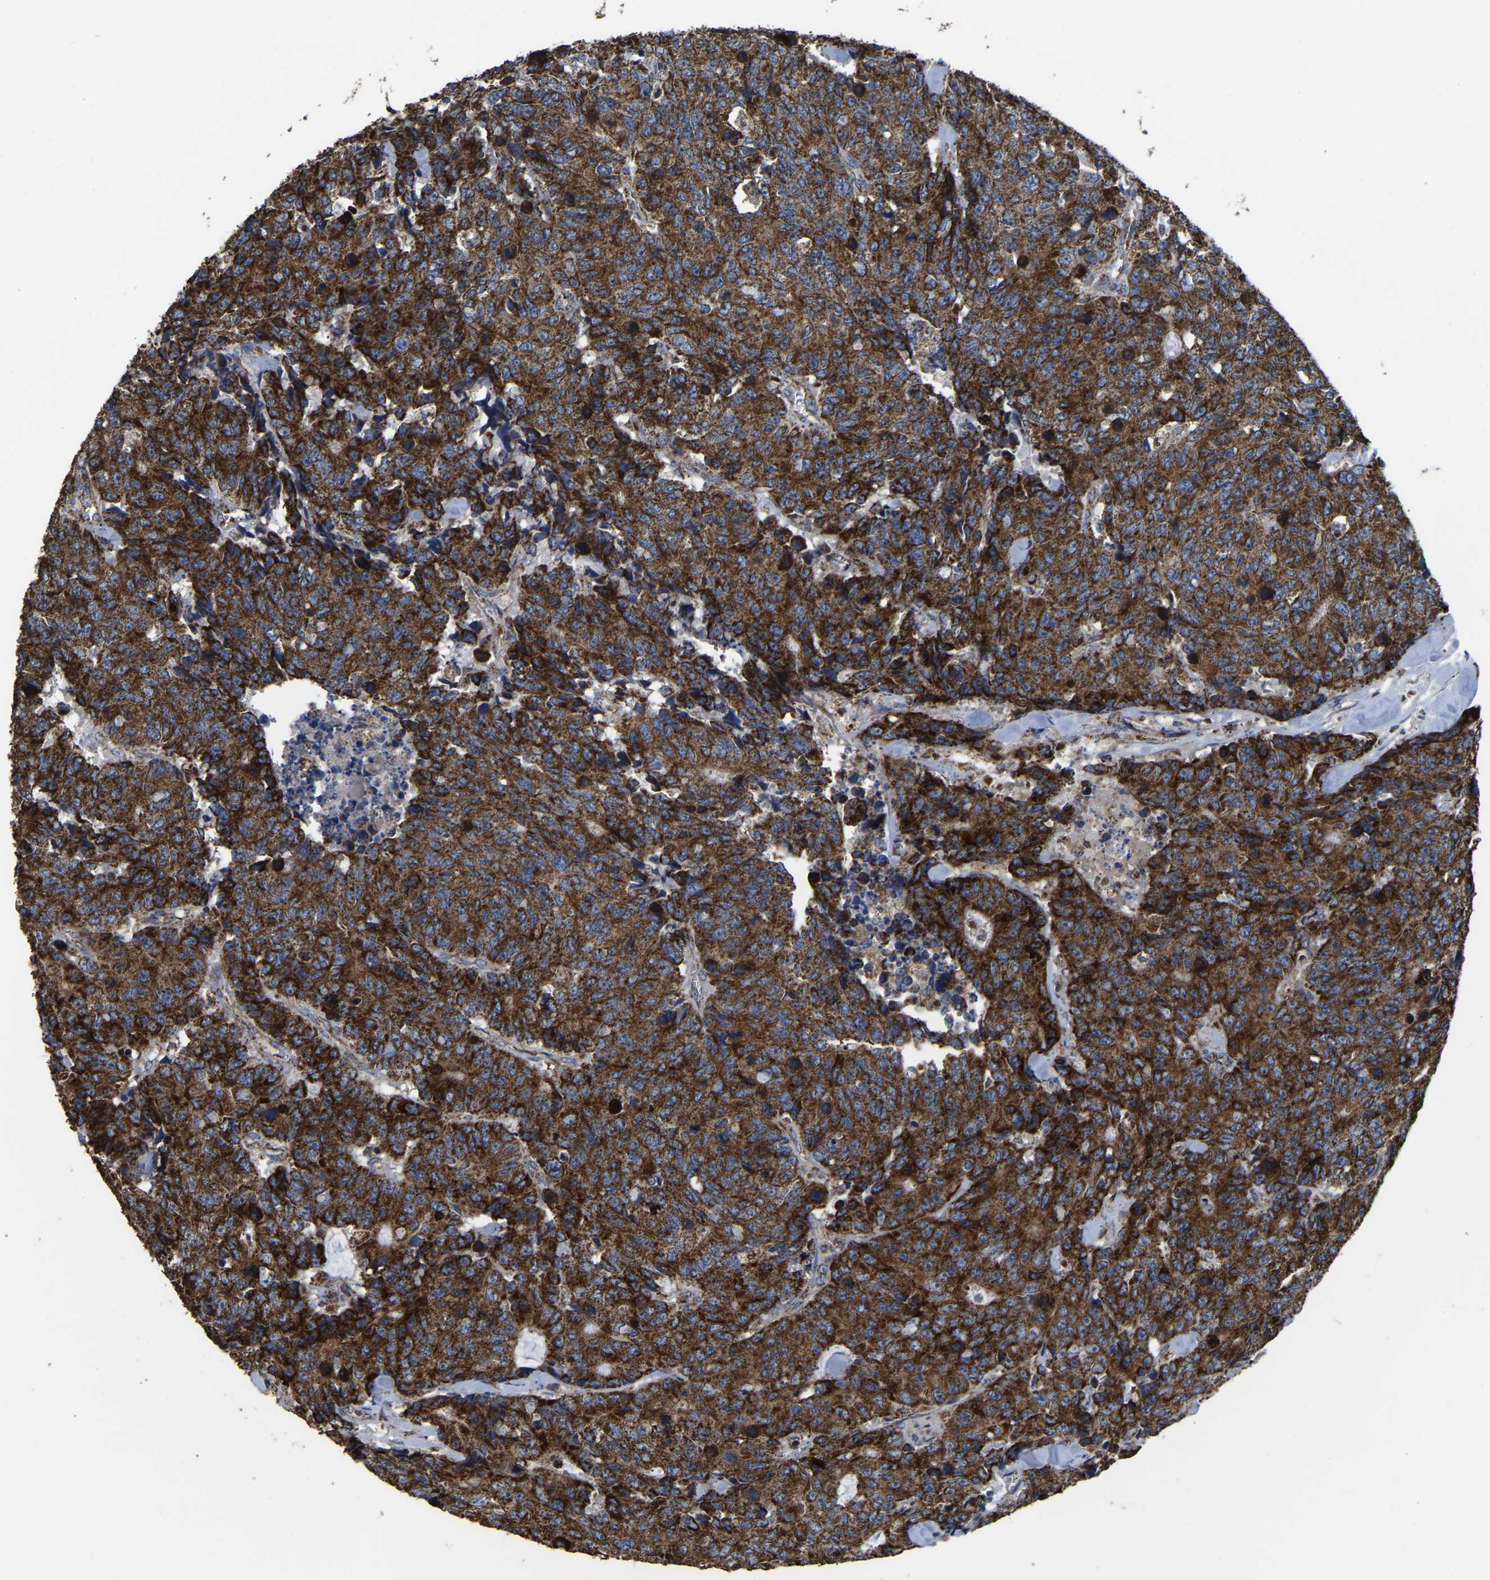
{"staining": {"intensity": "strong", "quantity": ">75%", "location": "cytoplasmic/membranous"}, "tissue": "colorectal cancer", "cell_type": "Tumor cells", "image_type": "cancer", "snomed": [{"axis": "morphology", "description": "Adenocarcinoma, NOS"}, {"axis": "topography", "description": "Colon"}], "caption": "Immunohistochemistry (DAB (3,3'-diaminobenzidine)) staining of human colorectal cancer reveals strong cytoplasmic/membranous protein staining in about >75% of tumor cells.", "gene": "ETFA", "patient": {"sex": "female", "age": 86}}